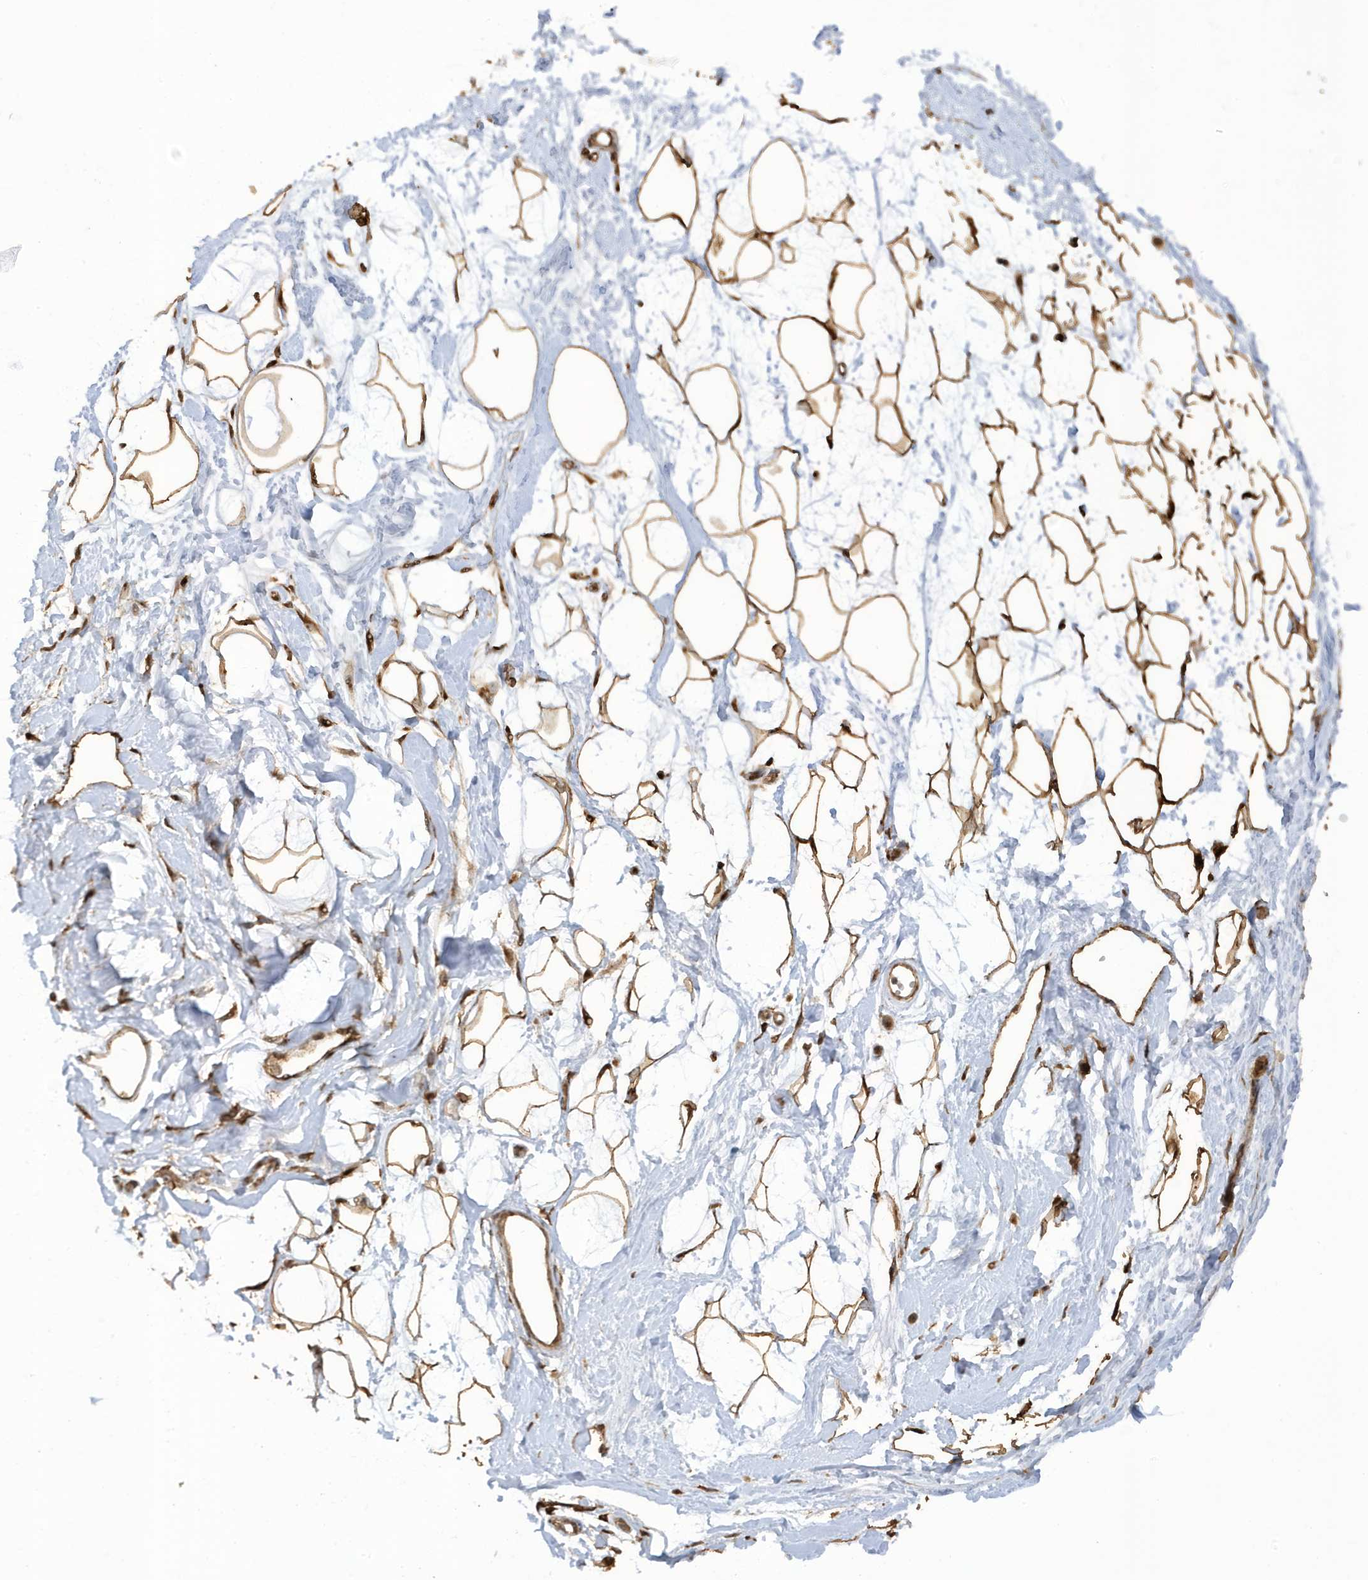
{"staining": {"intensity": "strong", "quantity": ">75%", "location": "cytoplasmic/membranous"}, "tissue": "breast", "cell_type": "Adipocytes", "image_type": "normal", "snomed": [{"axis": "morphology", "description": "Normal tissue, NOS"}, {"axis": "topography", "description": "Breast"}], "caption": "This is a photomicrograph of immunohistochemistry (IHC) staining of benign breast, which shows strong staining in the cytoplasmic/membranous of adipocytes.", "gene": "ECM2", "patient": {"sex": "female", "age": 45}}